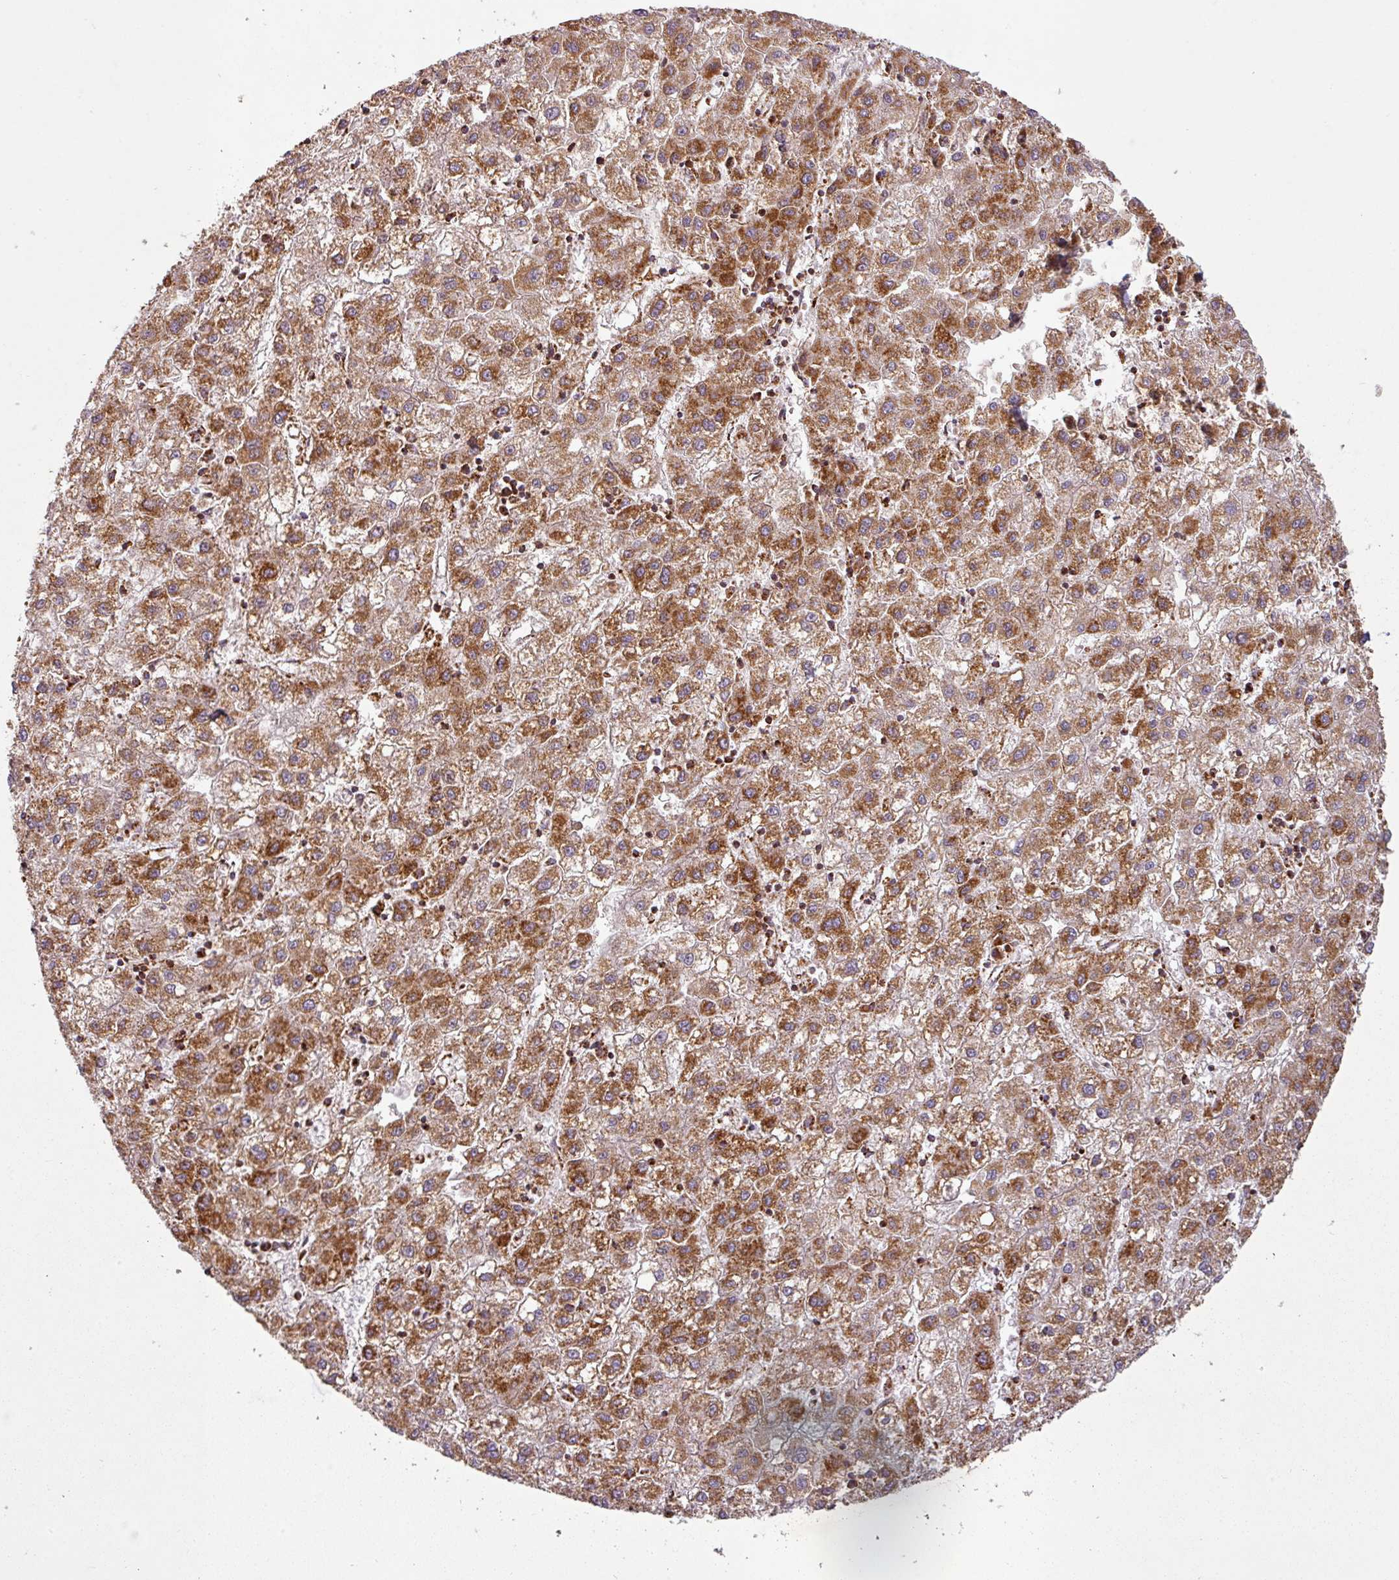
{"staining": {"intensity": "strong", "quantity": ">75%", "location": "cytoplasmic/membranous"}, "tissue": "liver cancer", "cell_type": "Tumor cells", "image_type": "cancer", "snomed": [{"axis": "morphology", "description": "Carcinoma, Hepatocellular, NOS"}, {"axis": "topography", "description": "Liver"}], "caption": "Protein staining of hepatocellular carcinoma (liver) tissue exhibits strong cytoplasmic/membranous staining in about >75% of tumor cells.", "gene": "GPD2", "patient": {"sex": "male", "age": 72}}